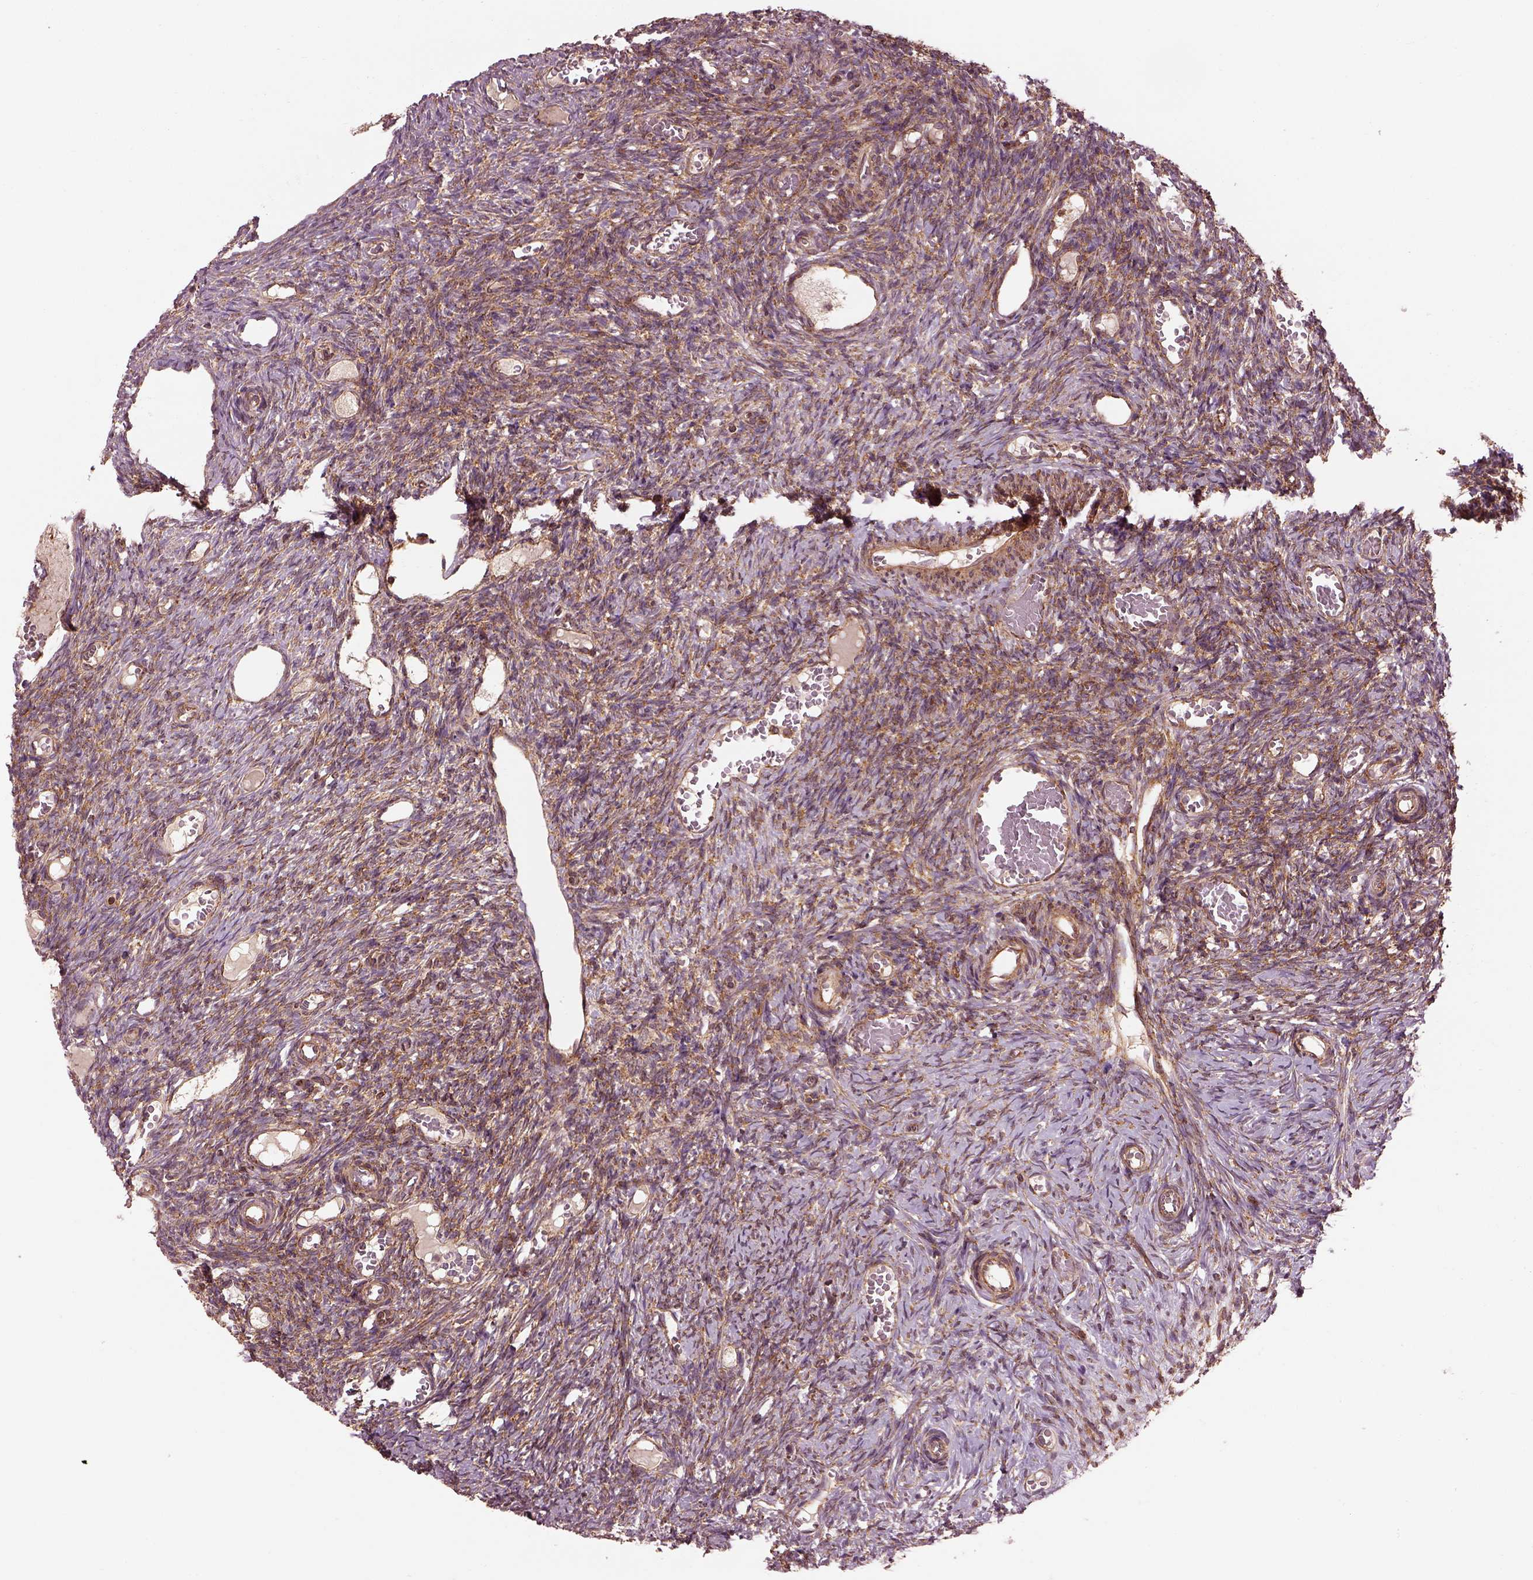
{"staining": {"intensity": "moderate", "quantity": "25%-75%", "location": "cytoplasmic/membranous"}, "tissue": "ovary", "cell_type": "Ovarian stroma cells", "image_type": "normal", "snomed": [{"axis": "morphology", "description": "Normal tissue, NOS"}, {"axis": "topography", "description": "Ovary"}], "caption": "Unremarkable ovary was stained to show a protein in brown. There is medium levels of moderate cytoplasmic/membranous staining in about 25%-75% of ovarian stroma cells.", "gene": "LSM14A", "patient": {"sex": "female", "age": 39}}